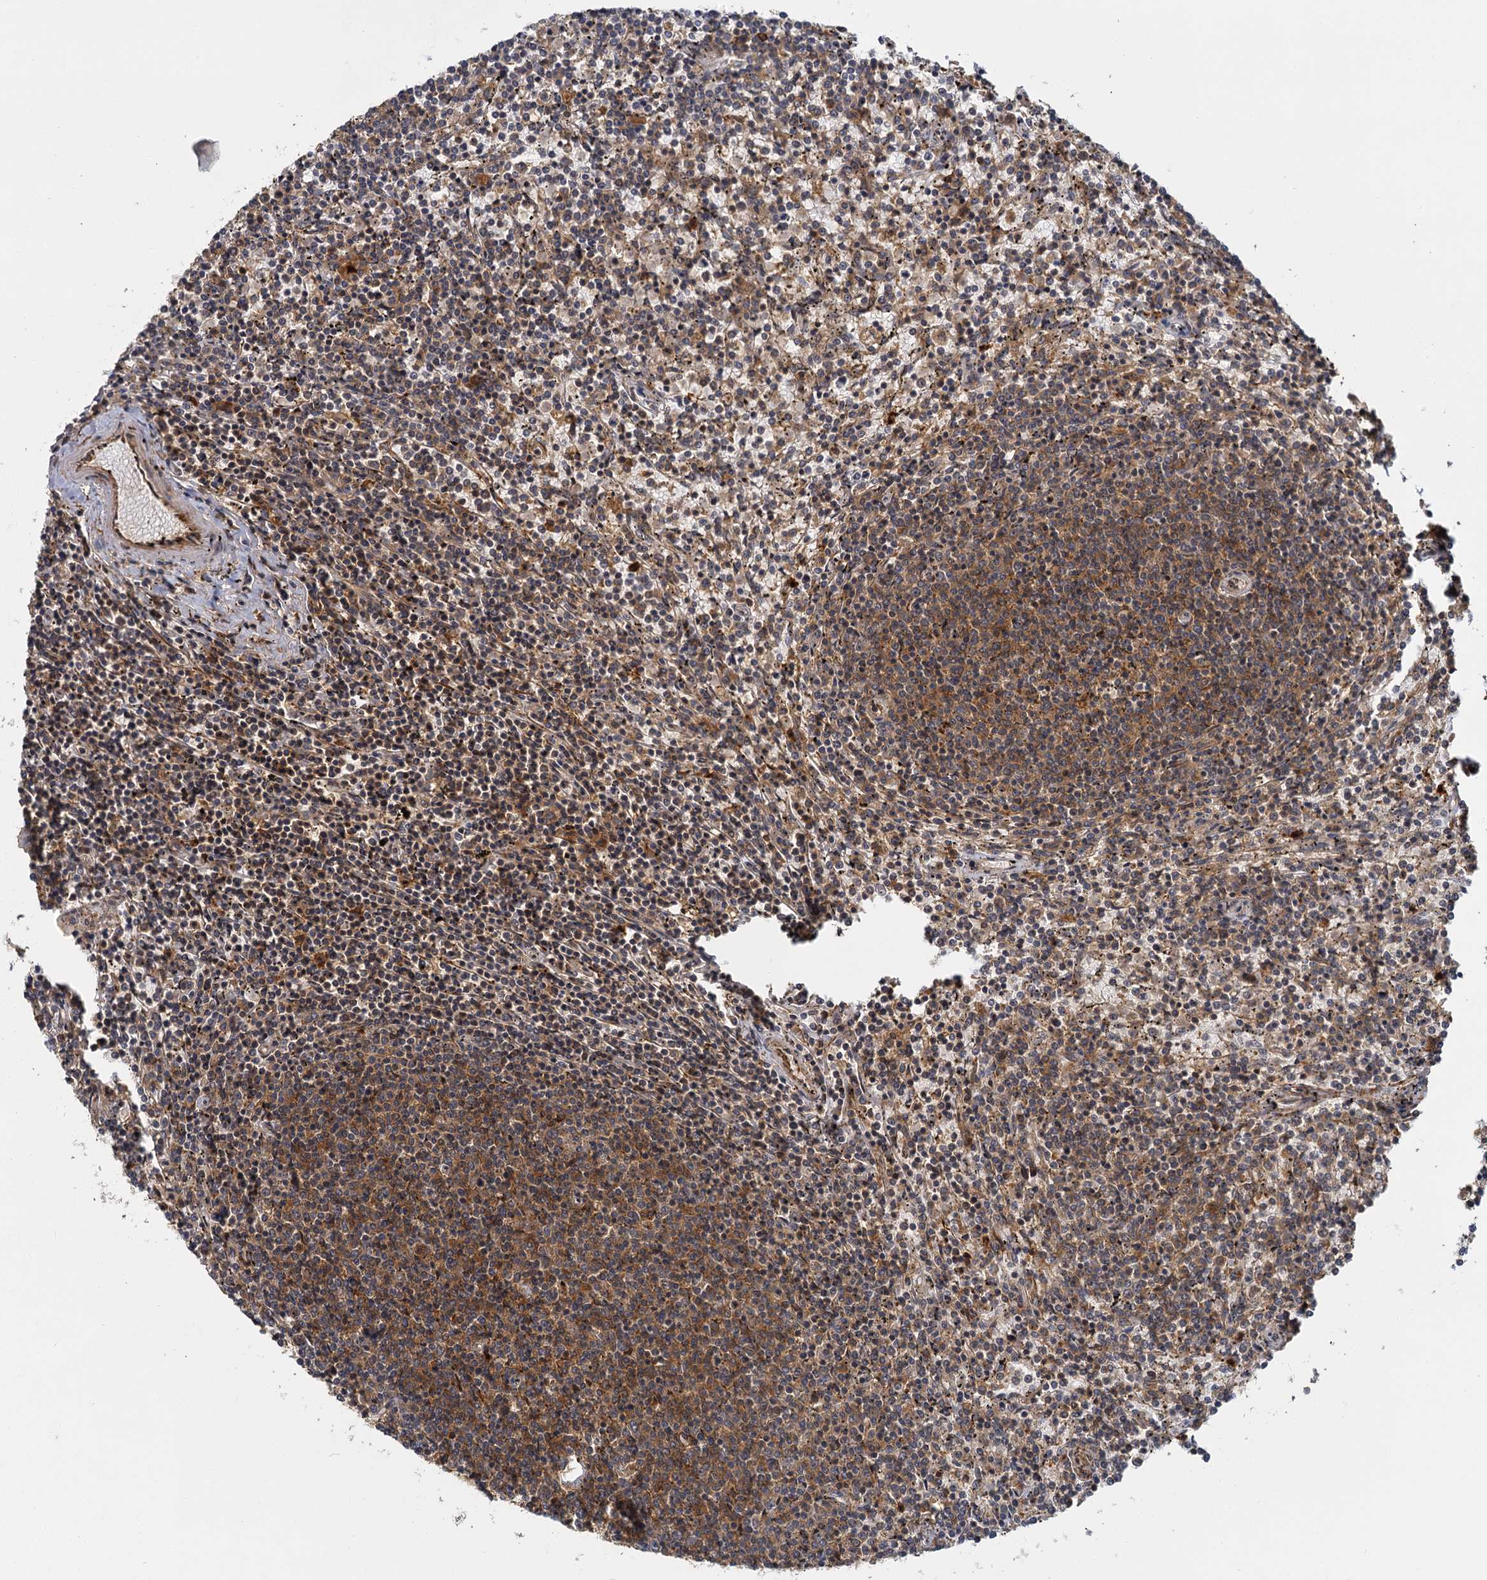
{"staining": {"intensity": "moderate", "quantity": "25%-75%", "location": "cytoplasmic/membranous"}, "tissue": "lymphoma", "cell_type": "Tumor cells", "image_type": "cancer", "snomed": [{"axis": "morphology", "description": "Malignant lymphoma, non-Hodgkin's type, Low grade"}, {"axis": "topography", "description": "Spleen"}], "caption": "Human low-grade malignant lymphoma, non-Hodgkin's type stained for a protein (brown) demonstrates moderate cytoplasmic/membranous positive staining in about 25%-75% of tumor cells.", "gene": "ZNF549", "patient": {"sex": "female", "age": 50}}